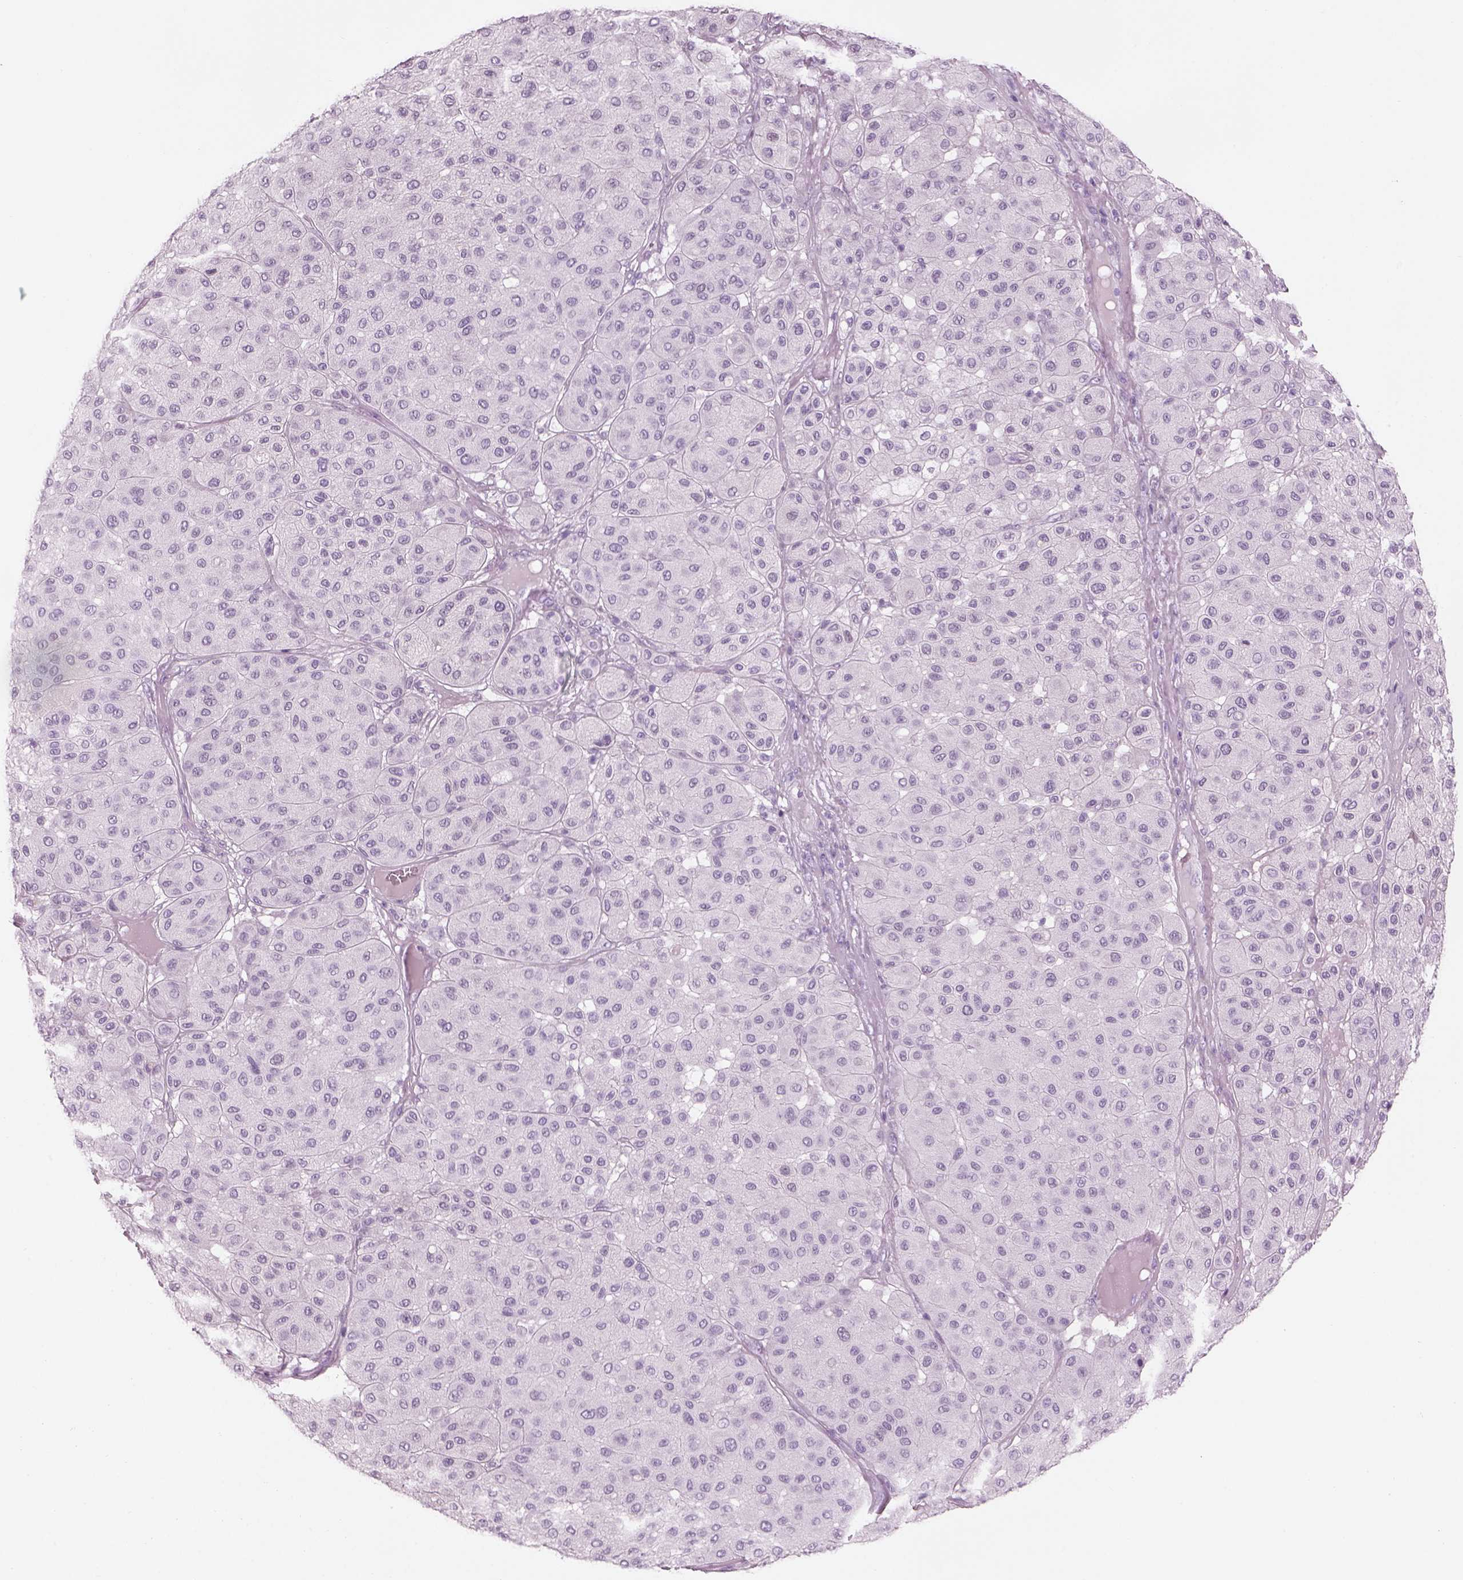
{"staining": {"intensity": "negative", "quantity": "none", "location": "none"}, "tissue": "melanoma", "cell_type": "Tumor cells", "image_type": "cancer", "snomed": [{"axis": "morphology", "description": "Malignant melanoma, Metastatic site"}, {"axis": "topography", "description": "Smooth muscle"}], "caption": "Human melanoma stained for a protein using immunohistochemistry shows no expression in tumor cells.", "gene": "SAG", "patient": {"sex": "male", "age": 41}}